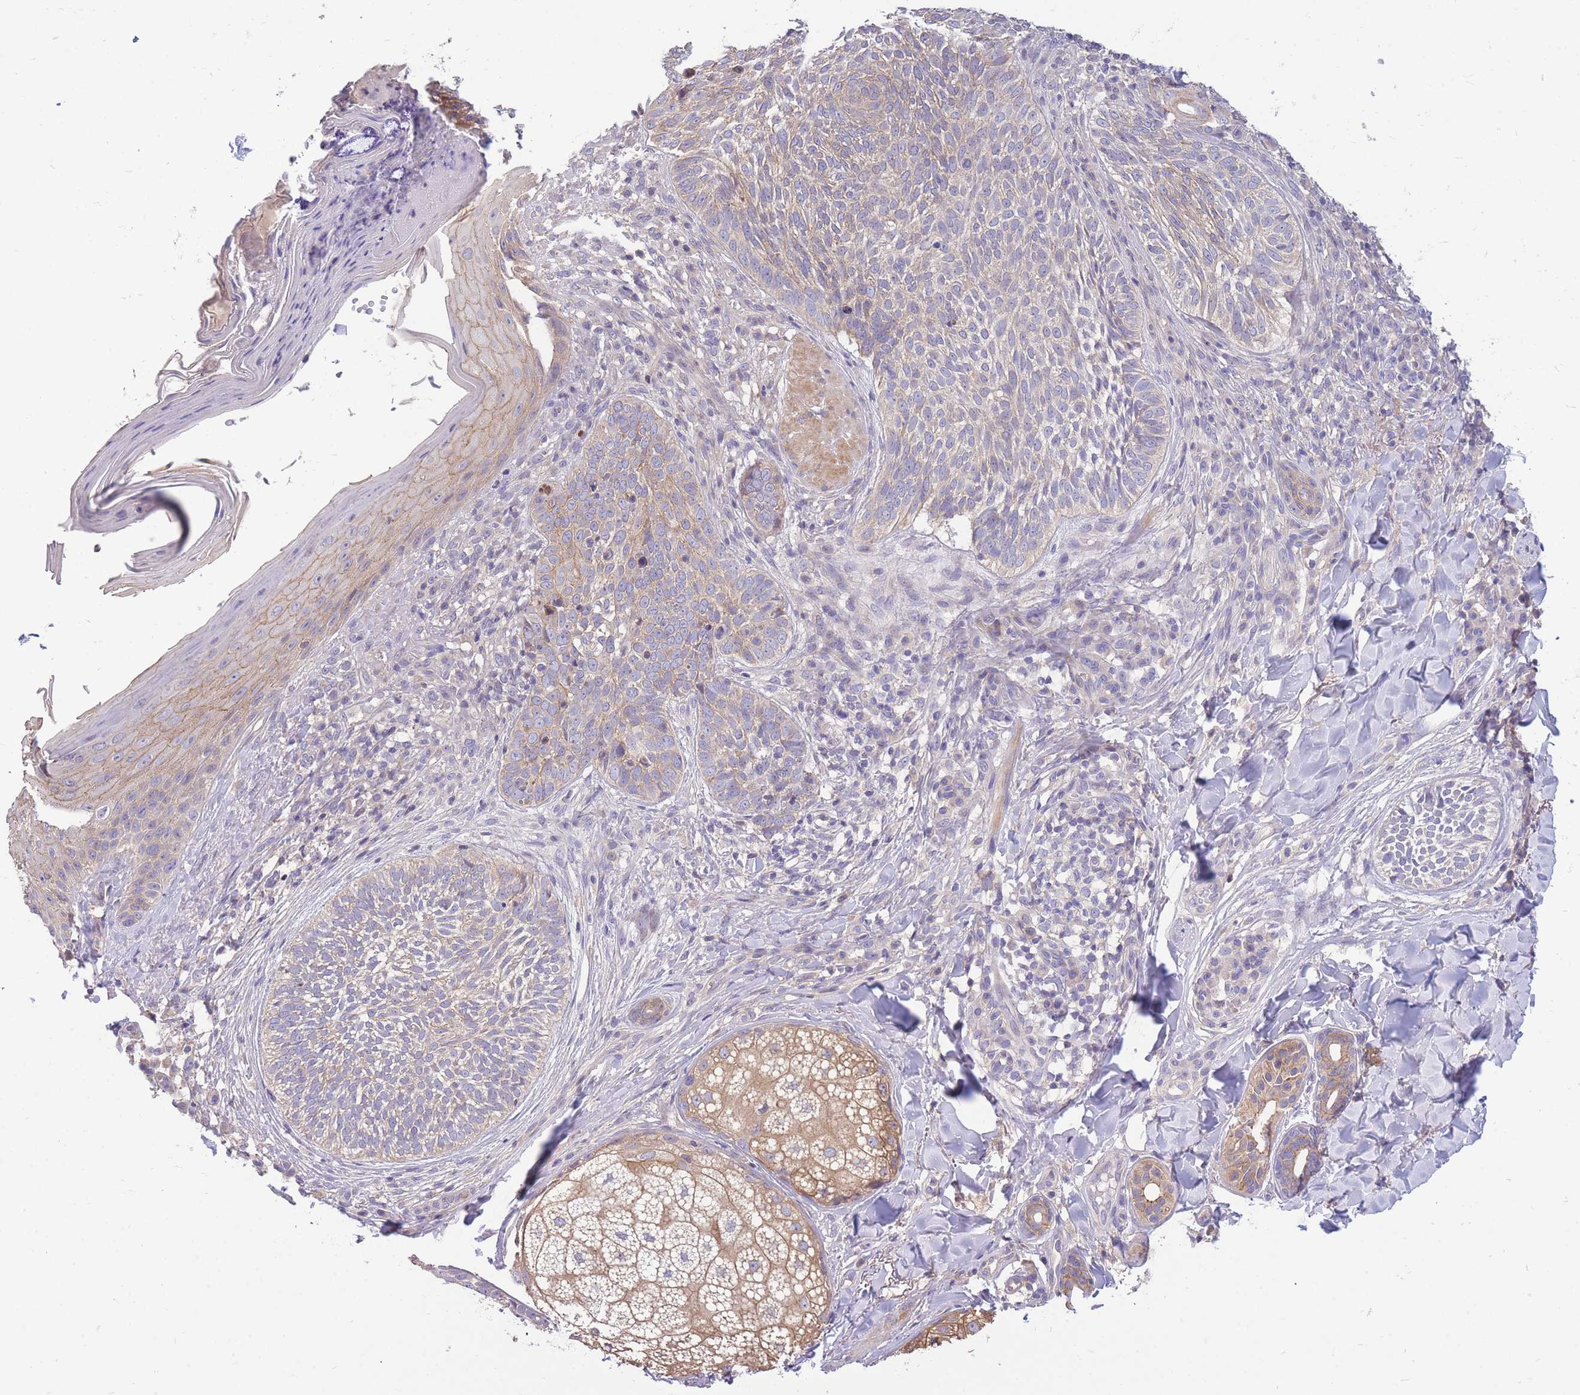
{"staining": {"intensity": "weak", "quantity": "25%-75%", "location": "cytoplasmic/membranous"}, "tissue": "skin cancer", "cell_type": "Tumor cells", "image_type": "cancer", "snomed": [{"axis": "morphology", "description": "Basal cell carcinoma"}, {"axis": "topography", "description": "Skin"}], "caption": "A high-resolution micrograph shows immunohistochemistry staining of basal cell carcinoma (skin), which reveals weak cytoplasmic/membranous positivity in approximately 25%-75% of tumor cells.", "gene": "OR5T1", "patient": {"sex": "female", "age": 61}}